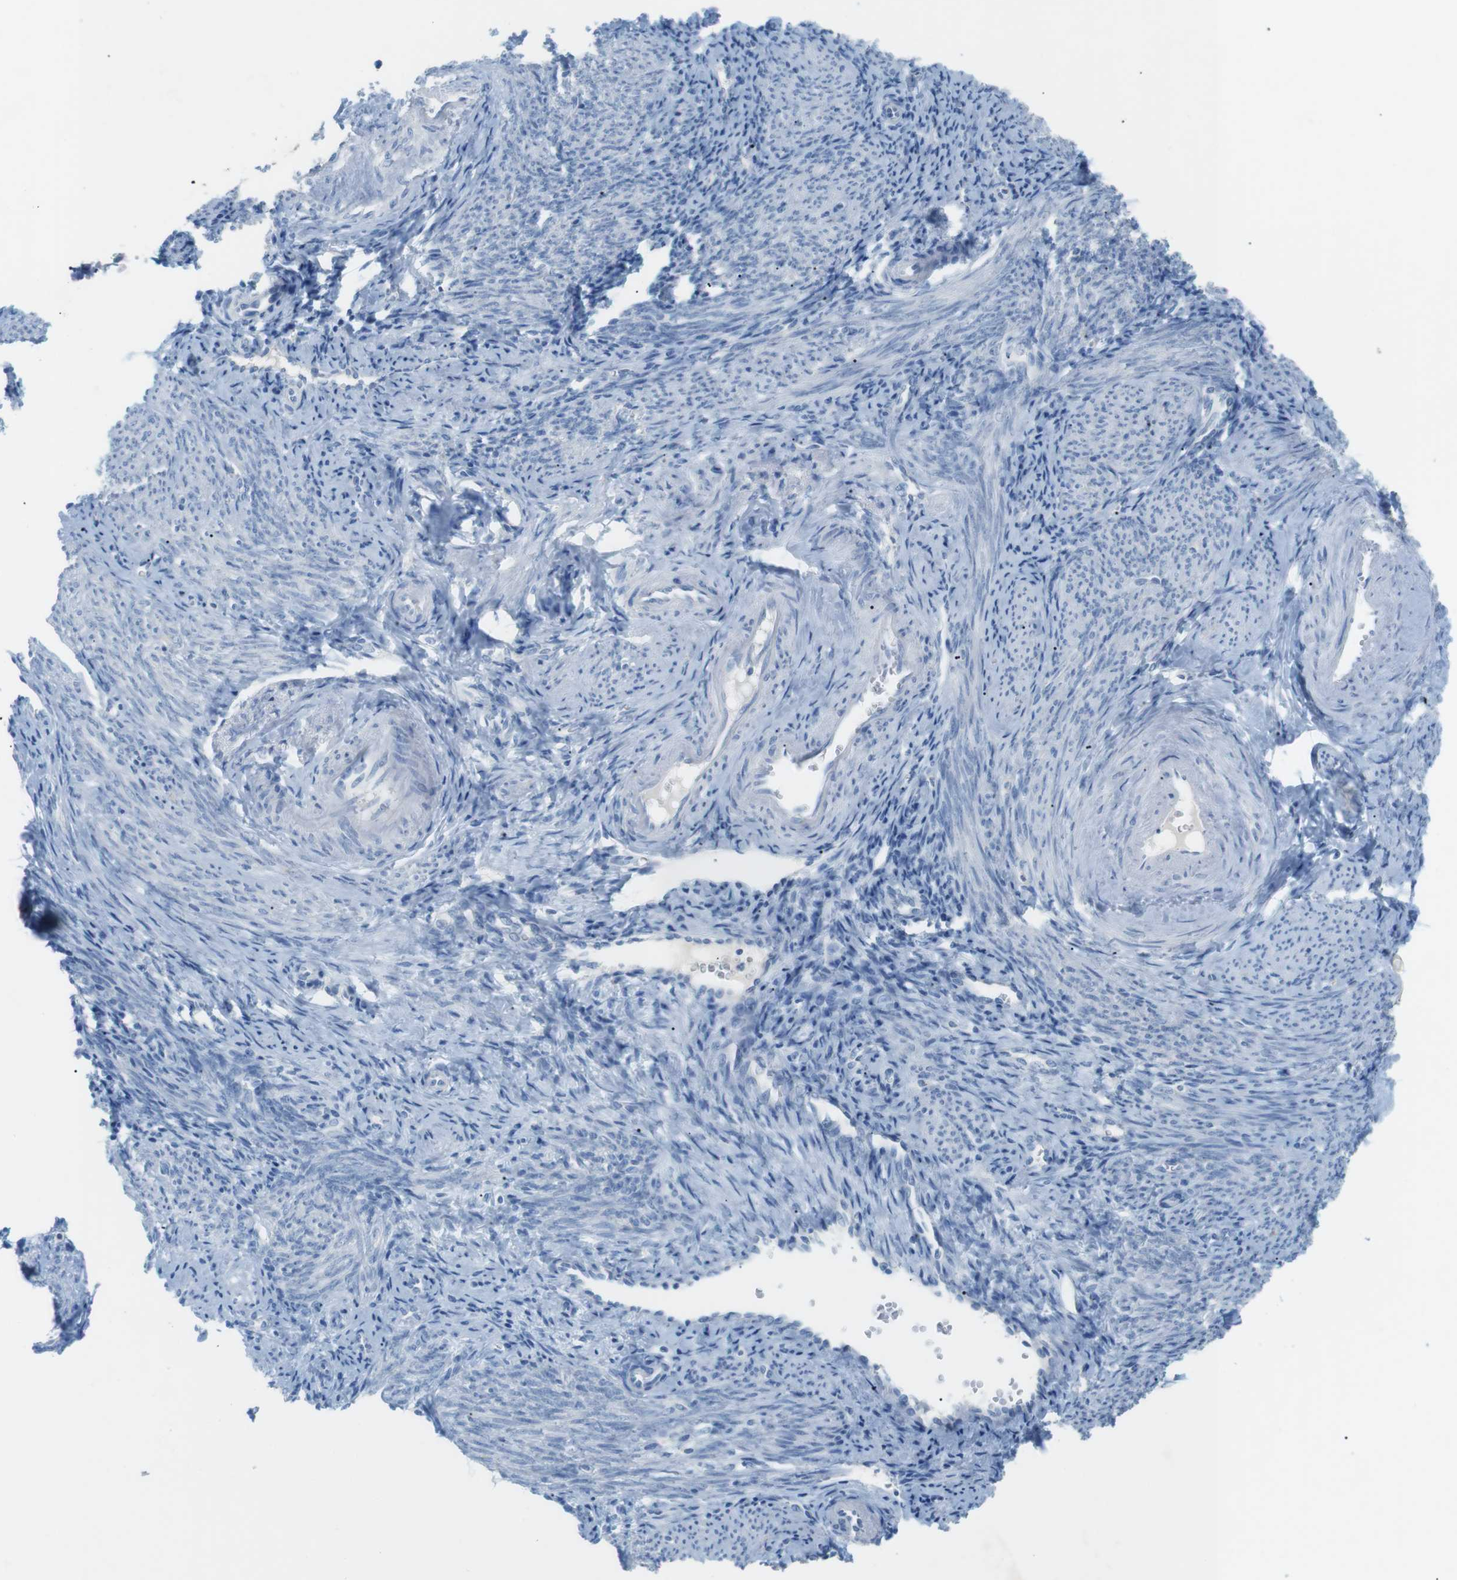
{"staining": {"intensity": "negative", "quantity": "none", "location": "none"}, "tissue": "endometrium", "cell_type": "Cells in endometrial stroma", "image_type": "normal", "snomed": [{"axis": "morphology", "description": "Normal tissue, NOS"}, {"axis": "topography", "description": "Endometrium"}], "caption": "Immunohistochemistry of normal endometrium shows no staining in cells in endometrial stroma. (DAB IHC with hematoxylin counter stain).", "gene": "SALL4", "patient": {"sex": "female", "age": 50}}